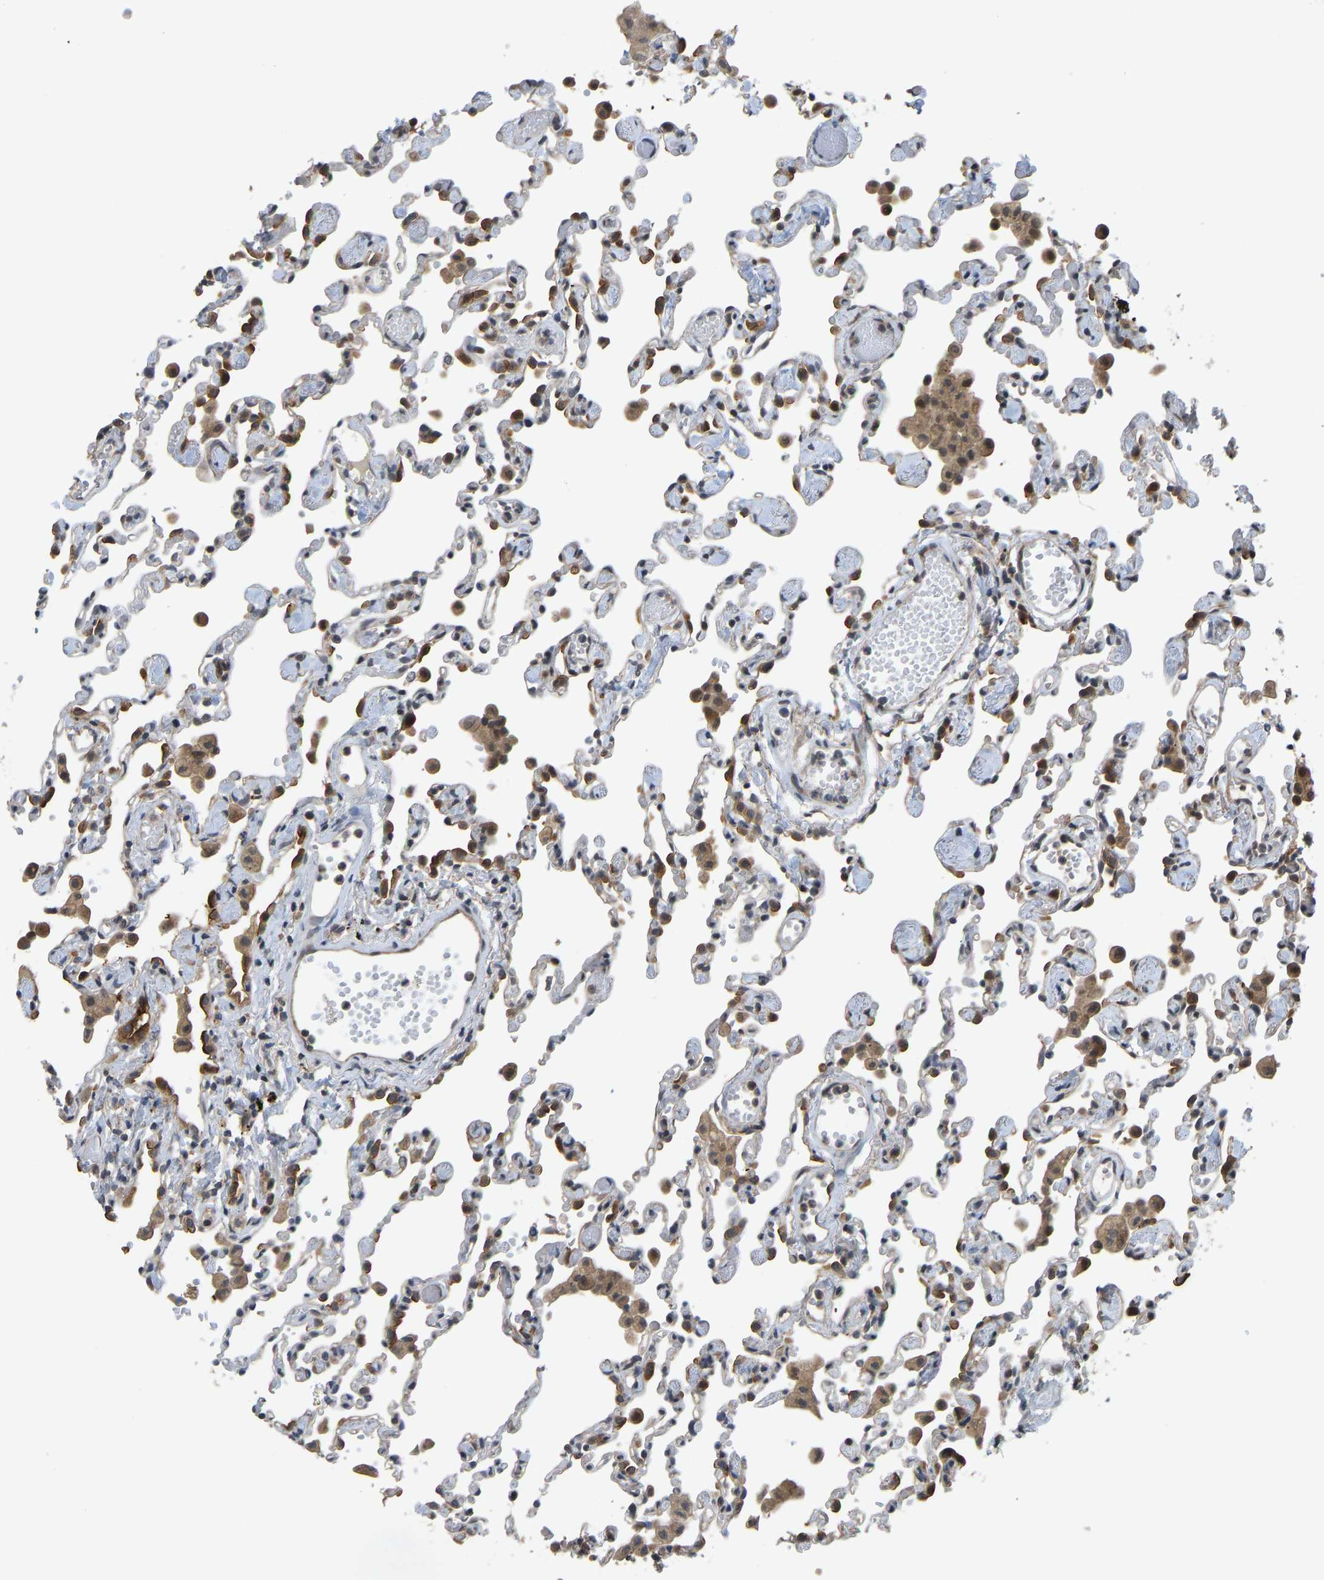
{"staining": {"intensity": "moderate", "quantity": "<25%", "location": "cytoplasmic/membranous"}, "tissue": "lung", "cell_type": "Alveolar cells", "image_type": "normal", "snomed": [{"axis": "morphology", "description": "Normal tissue, NOS"}, {"axis": "topography", "description": "Bronchus"}, {"axis": "topography", "description": "Lung"}], "caption": "Approximately <25% of alveolar cells in benign lung reveal moderate cytoplasmic/membranous protein expression as visualized by brown immunohistochemical staining.", "gene": "CCT8", "patient": {"sex": "female", "age": 49}}